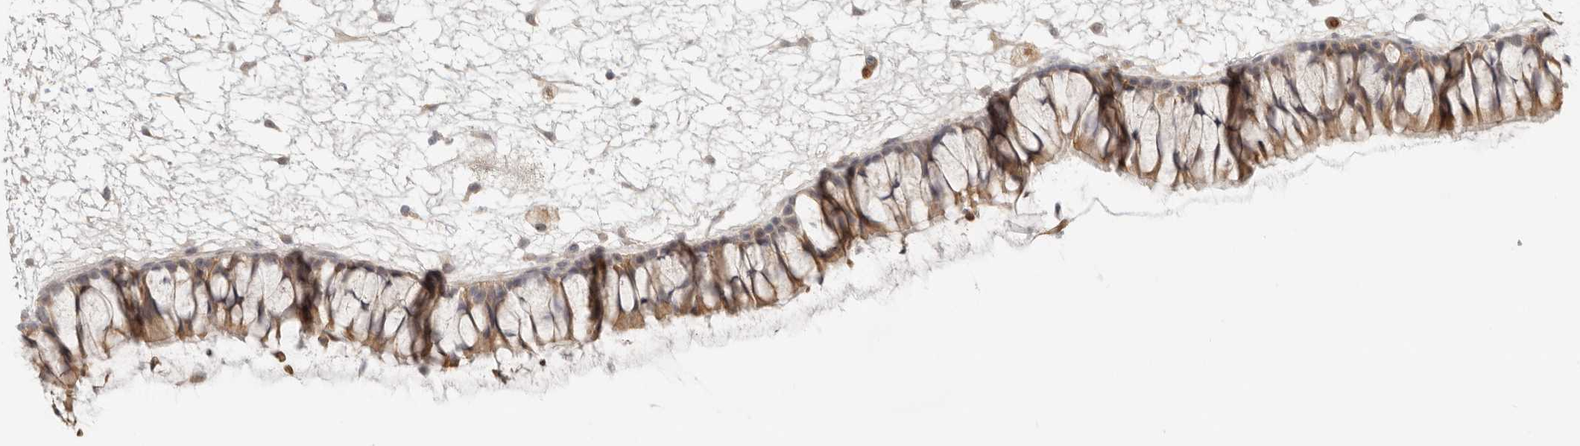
{"staining": {"intensity": "moderate", "quantity": ">75%", "location": "cytoplasmic/membranous"}, "tissue": "nasopharynx", "cell_type": "Respiratory epithelial cells", "image_type": "normal", "snomed": [{"axis": "morphology", "description": "Normal tissue, NOS"}, {"axis": "topography", "description": "Nasopharynx"}], "caption": "Immunohistochemistry (IHC) image of benign nasopharynx stained for a protein (brown), which reveals medium levels of moderate cytoplasmic/membranous expression in about >75% of respiratory epithelial cells.", "gene": "AHDC1", "patient": {"sex": "male", "age": 64}}